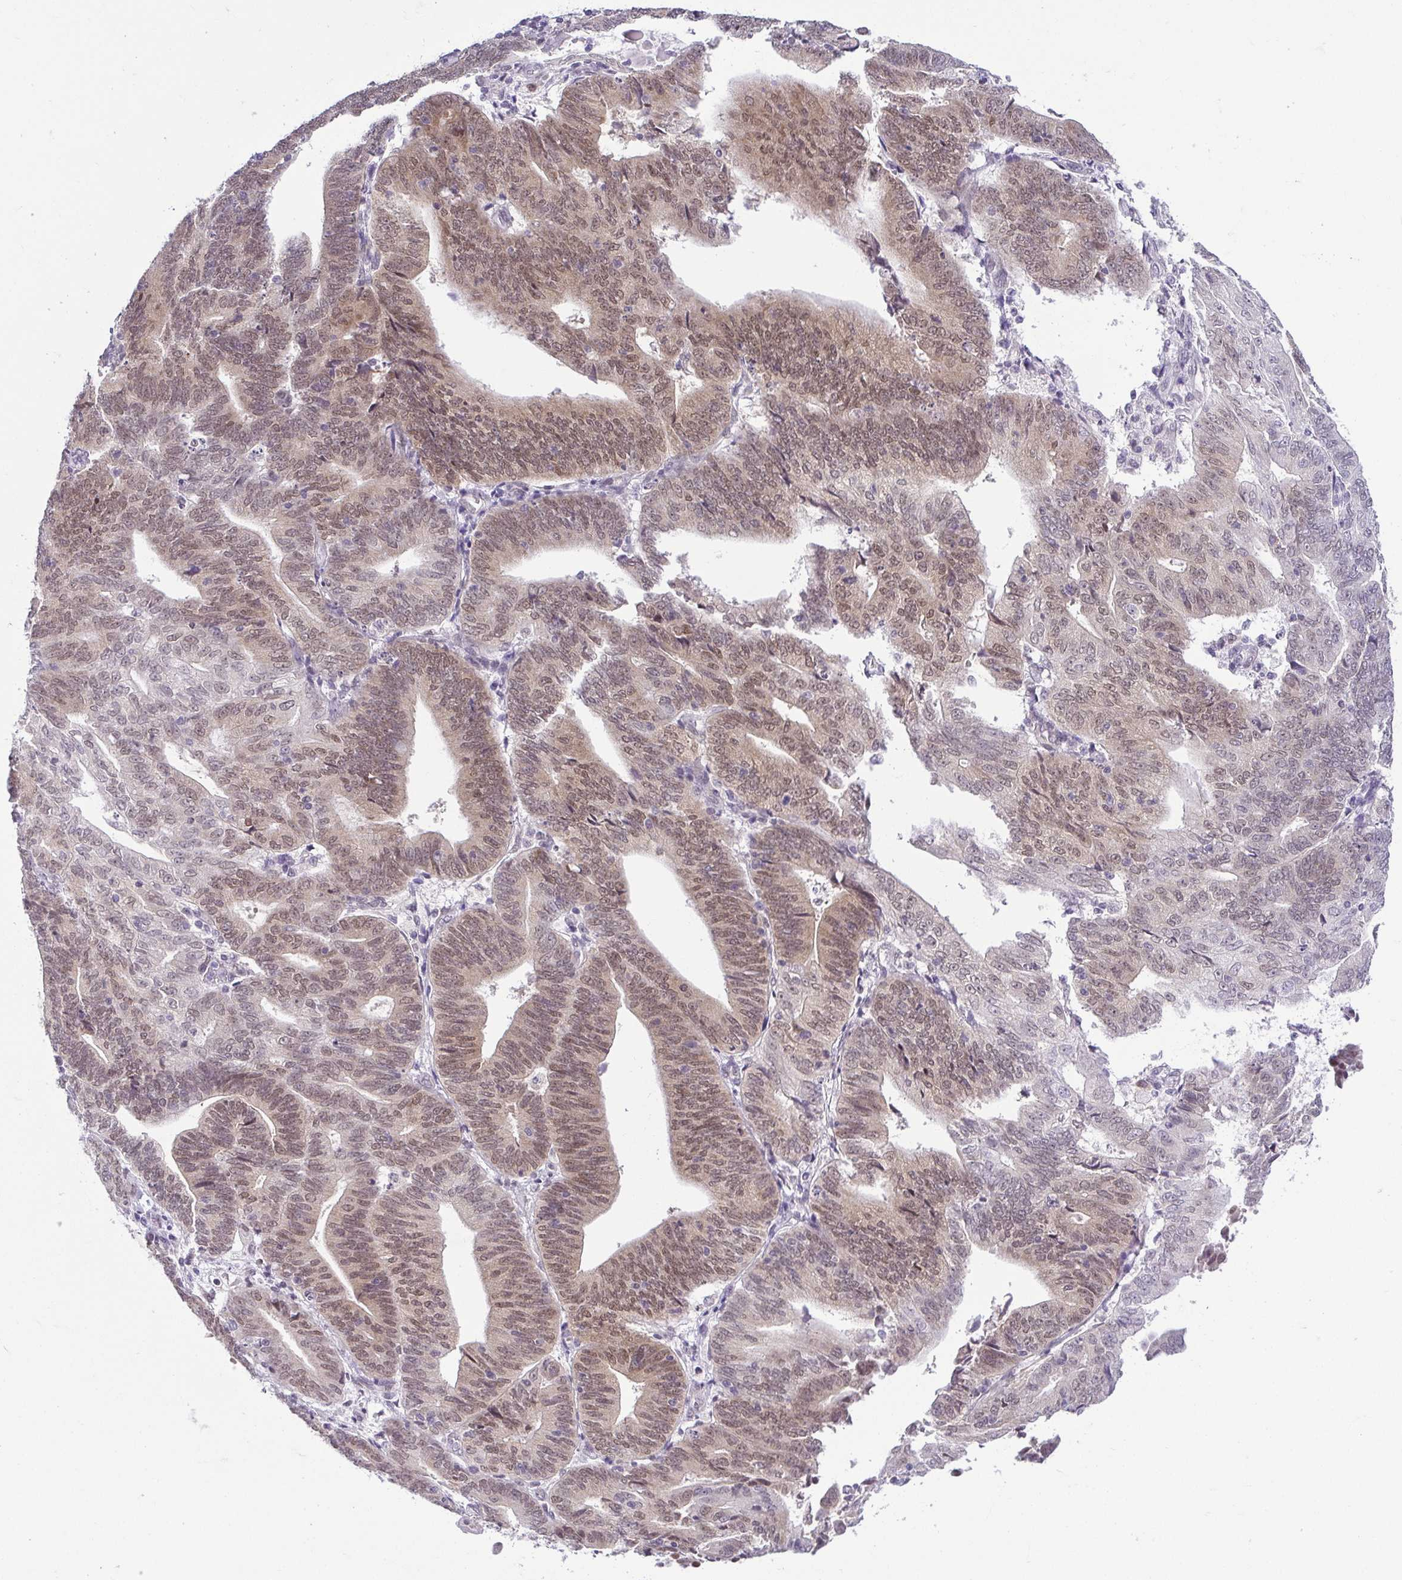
{"staining": {"intensity": "weak", "quantity": ">75%", "location": "nuclear"}, "tissue": "endometrial cancer", "cell_type": "Tumor cells", "image_type": "cancer", "snomed": [{"axis": "morphology", "description": "Adenocarcinoma, NOS"}, {"axis": "topography", "description": "Endometrium"}], "caption": "Protein staining displays weak nuclear expression in approximately >75% of tumor cells in endometrial cancer.", "gene": "RBM3", "patient": {"sex": "female", "age": 70}}